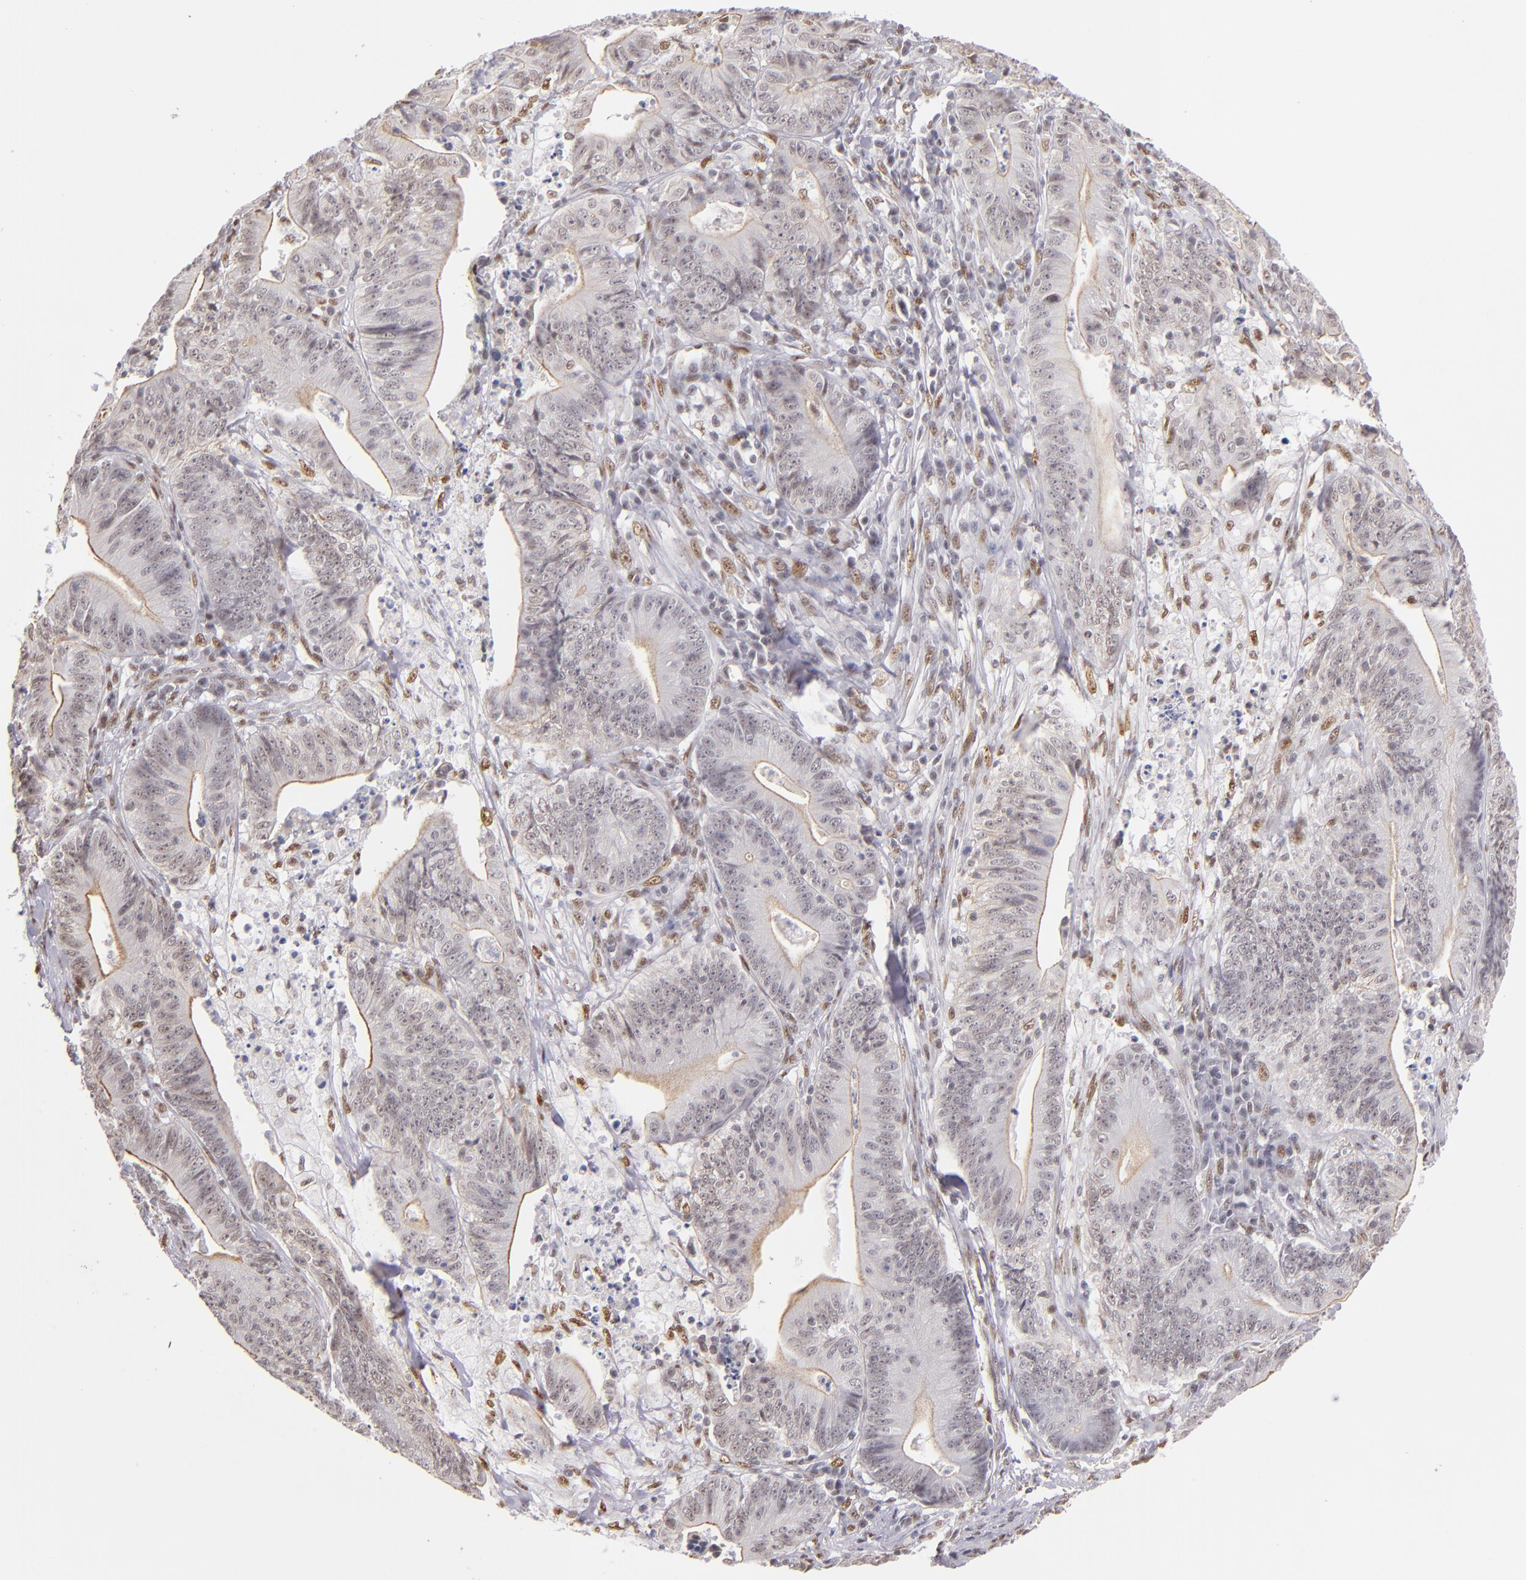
{"staining": {"intensity": "negative", "quantity": "none", "location": "none"}, "tissue": "stomach cancer", "cell_type": "Tumor cells", "image_type": "cancer", "snomed": [{"axis": "morphology", "description": "Adenocarcinoma, NOS"}, {"axis": "topography", "description": "Stomach, lower"}], "caption": "Tumor cells show no significant expression in stomach cancer.", "gene": "NCOR2", "patient": {"sex": "female", "age": 86}}